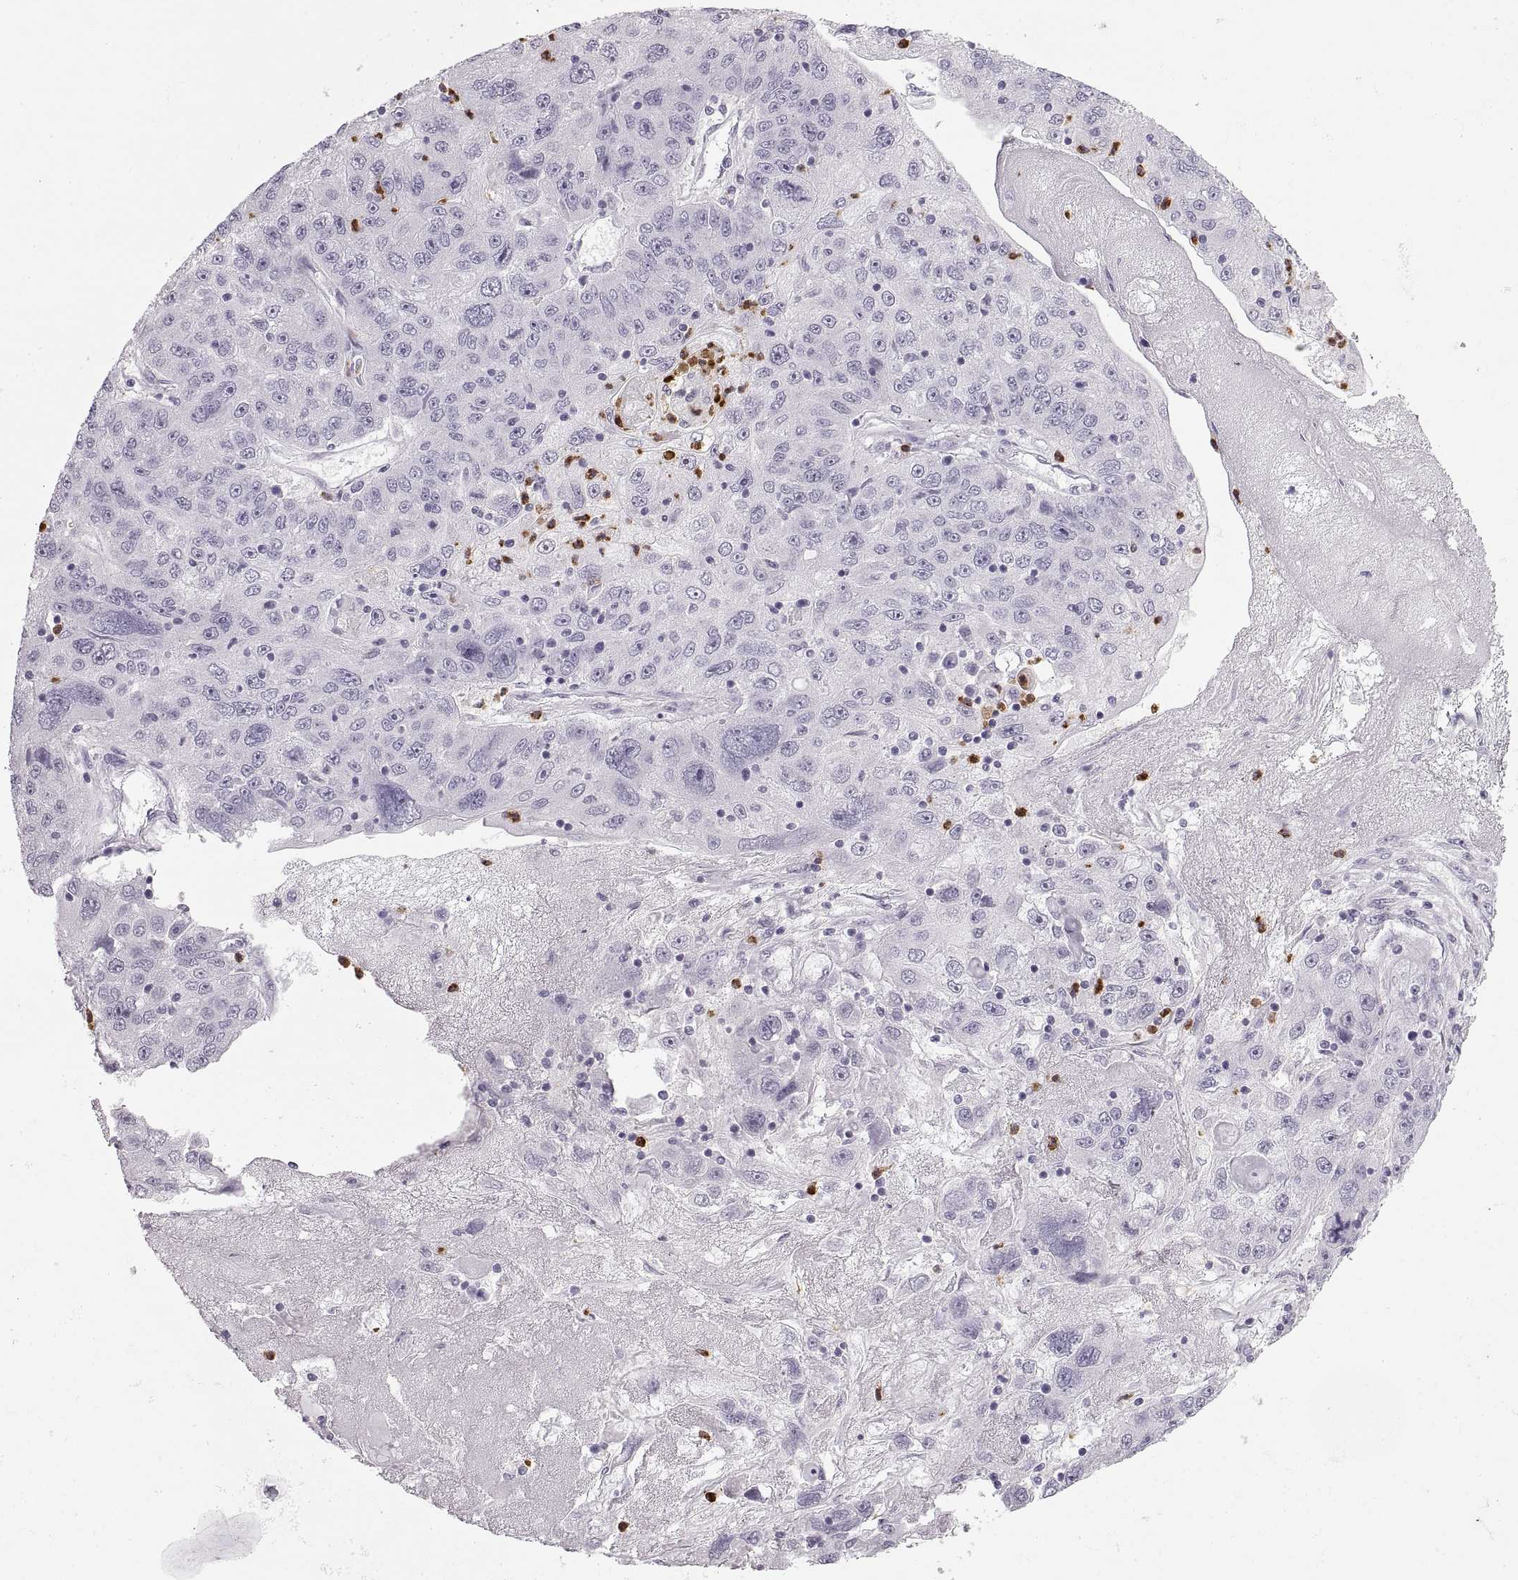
{"staining": {"intensity": "negative", "quantity": "none", "location": "none"}, "tissue": "stomach cancer", "cell_type": "Tumor cells", "image_type": "cancer", "snomed": [{"axis": "morphology", "description": "Adenocarcinoma, NOS"}, {"axis": "topography", "description": "Stomach"}], "caption": "IHC photomicrograph of neoplastic tissue: stomach cancer (adenocarcinoma) stained with DAB demonstrates no significant protein positivity in tumor cells.", "gene": "MILR1", "patient": {"sex": "male", "age": 56}}